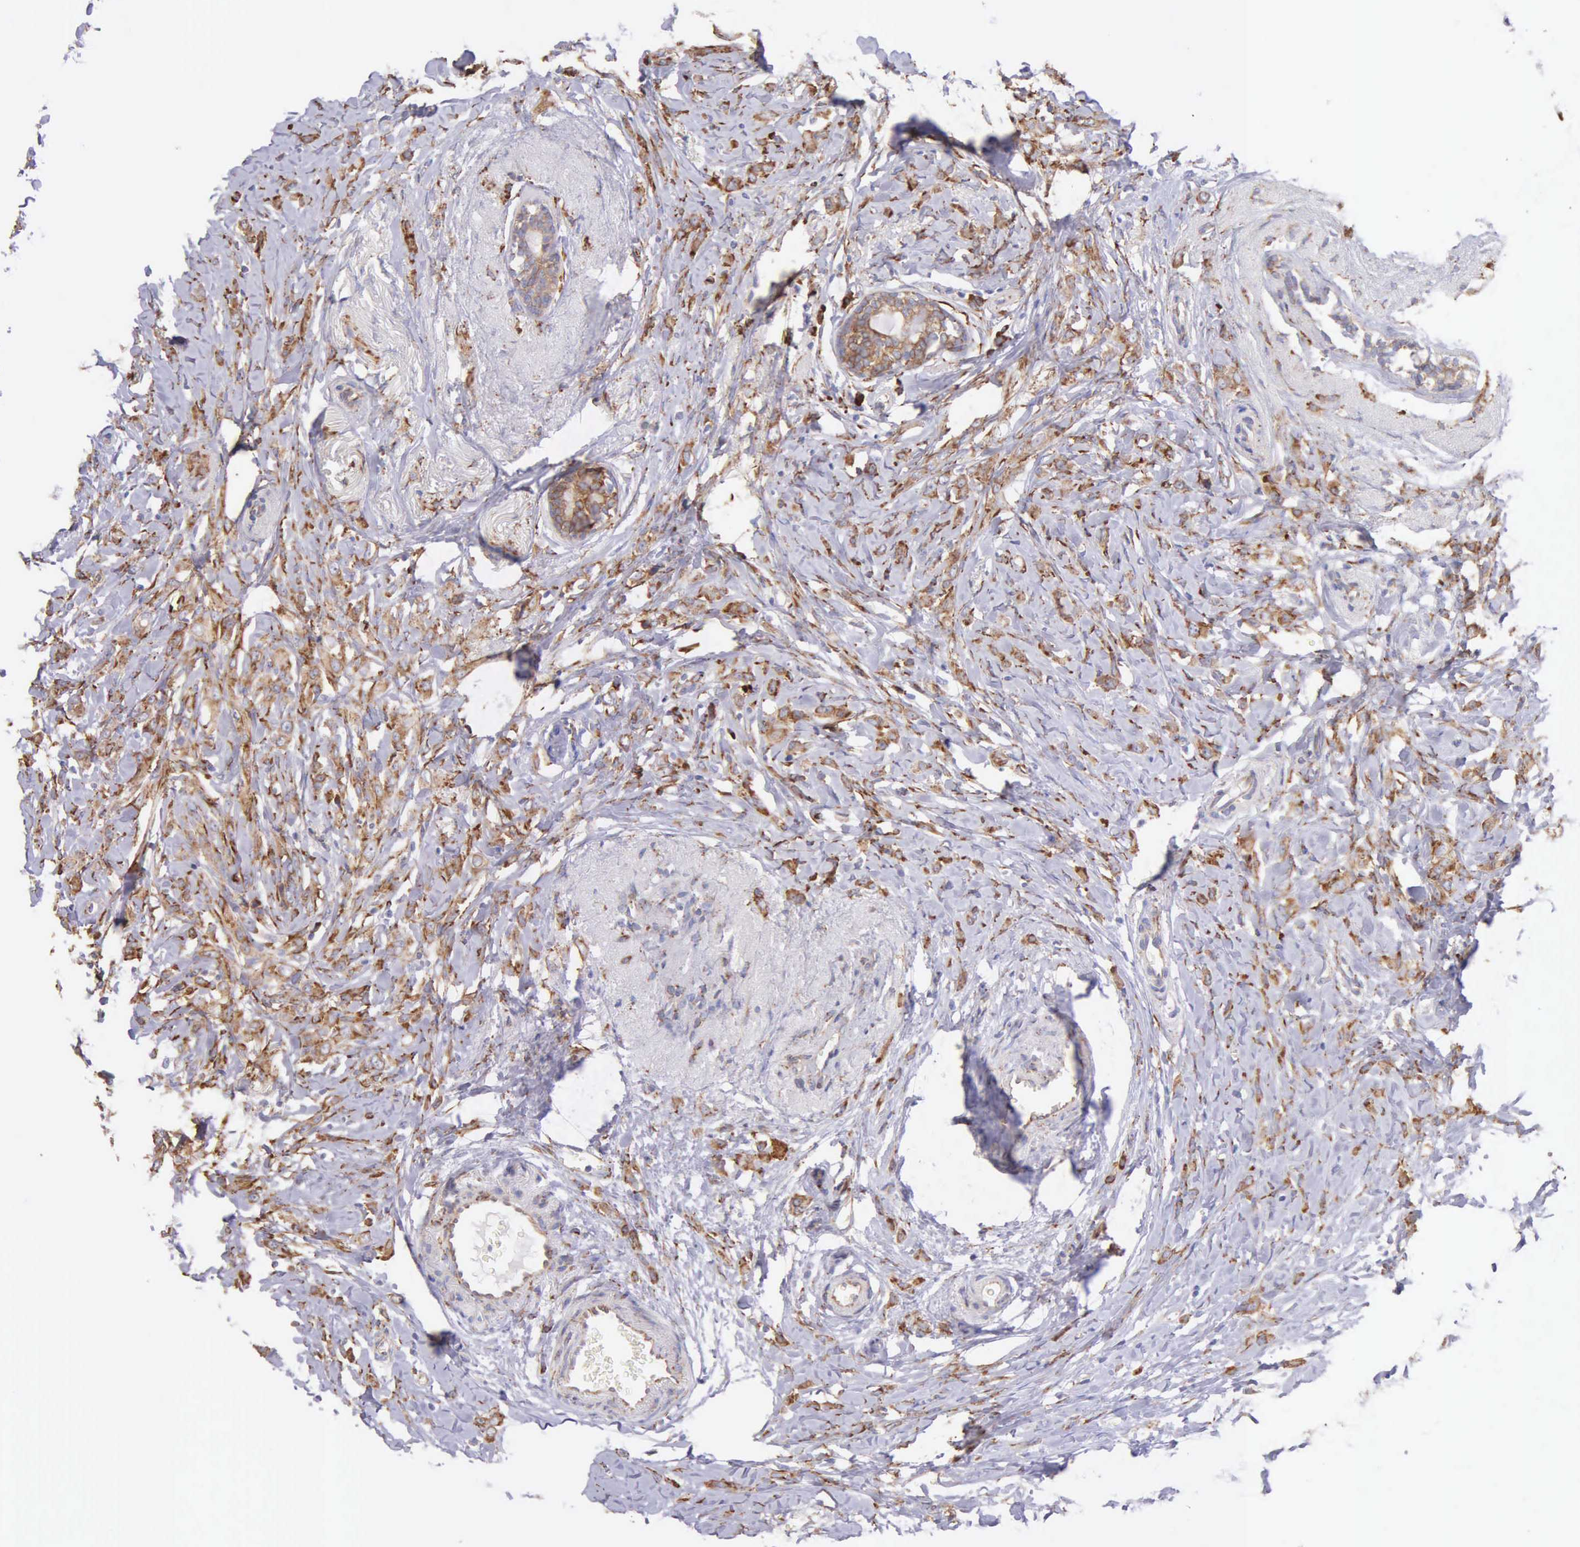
{"staining": {"intensity": "strong", "quantity": ">75%", "location": "cytoplasmic/membranous"}, "tissue": "breast cancer", "cell_type": "Tumor cells", "image_type": "cancer", "snomed": [{"axis": "morphology", "description": "Lobular carcinoma"}, {"axis": "topography", "description": "Breast"}], "caption": "IHC micrograph of human breast cancer (lobular carcinoma) stained for a protein (brown), which reveals high levels of strong cytoplasmic/membranous positivity in approximately >75% of tumor cells.", "gene": "CKAP4", "patient": {"sex": "female", "age": 57}}